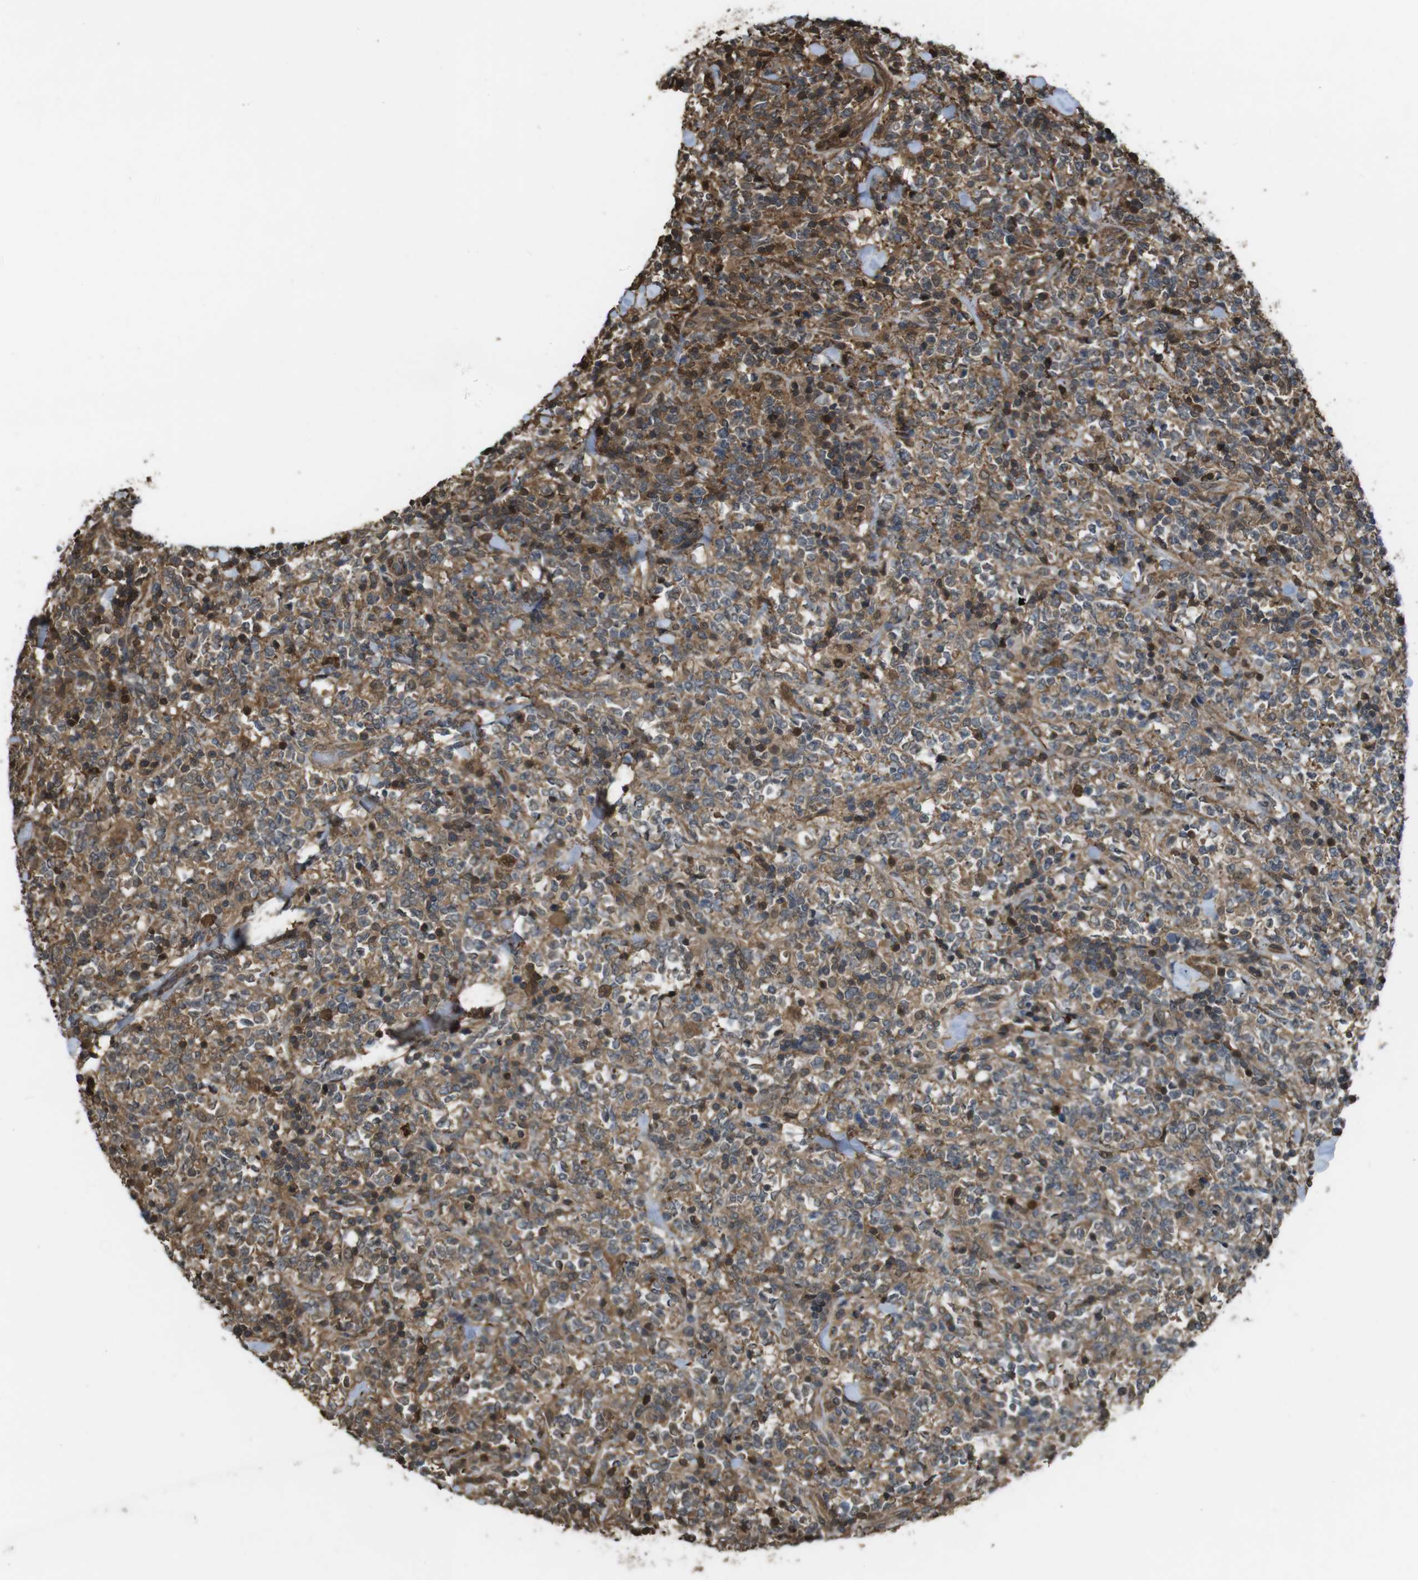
{"staining": {"intensity": "strong", "quantity": ">75%", "location": "cytoplasmic/membranous"}, "tissue": "lymphoma", "cell_type": "Tumor cells", "image_type": "cancer", "snomed": [{"axis": "morphology", "description": "Malignant lymphoma, non-Hodgkin's type, High grade"}, {"axis": "topography", "description": "Soft tissue"}], "caption": "Malignant lymphoma, non-Hodgkin's type (high-grade) stained with a brown dye demonstrates strong cytoplasmic/membranous positive positivity in about >75% of tumor cells.", "gene": "ARHGDIA", "patient": {"sex": "male", "age": 18}}